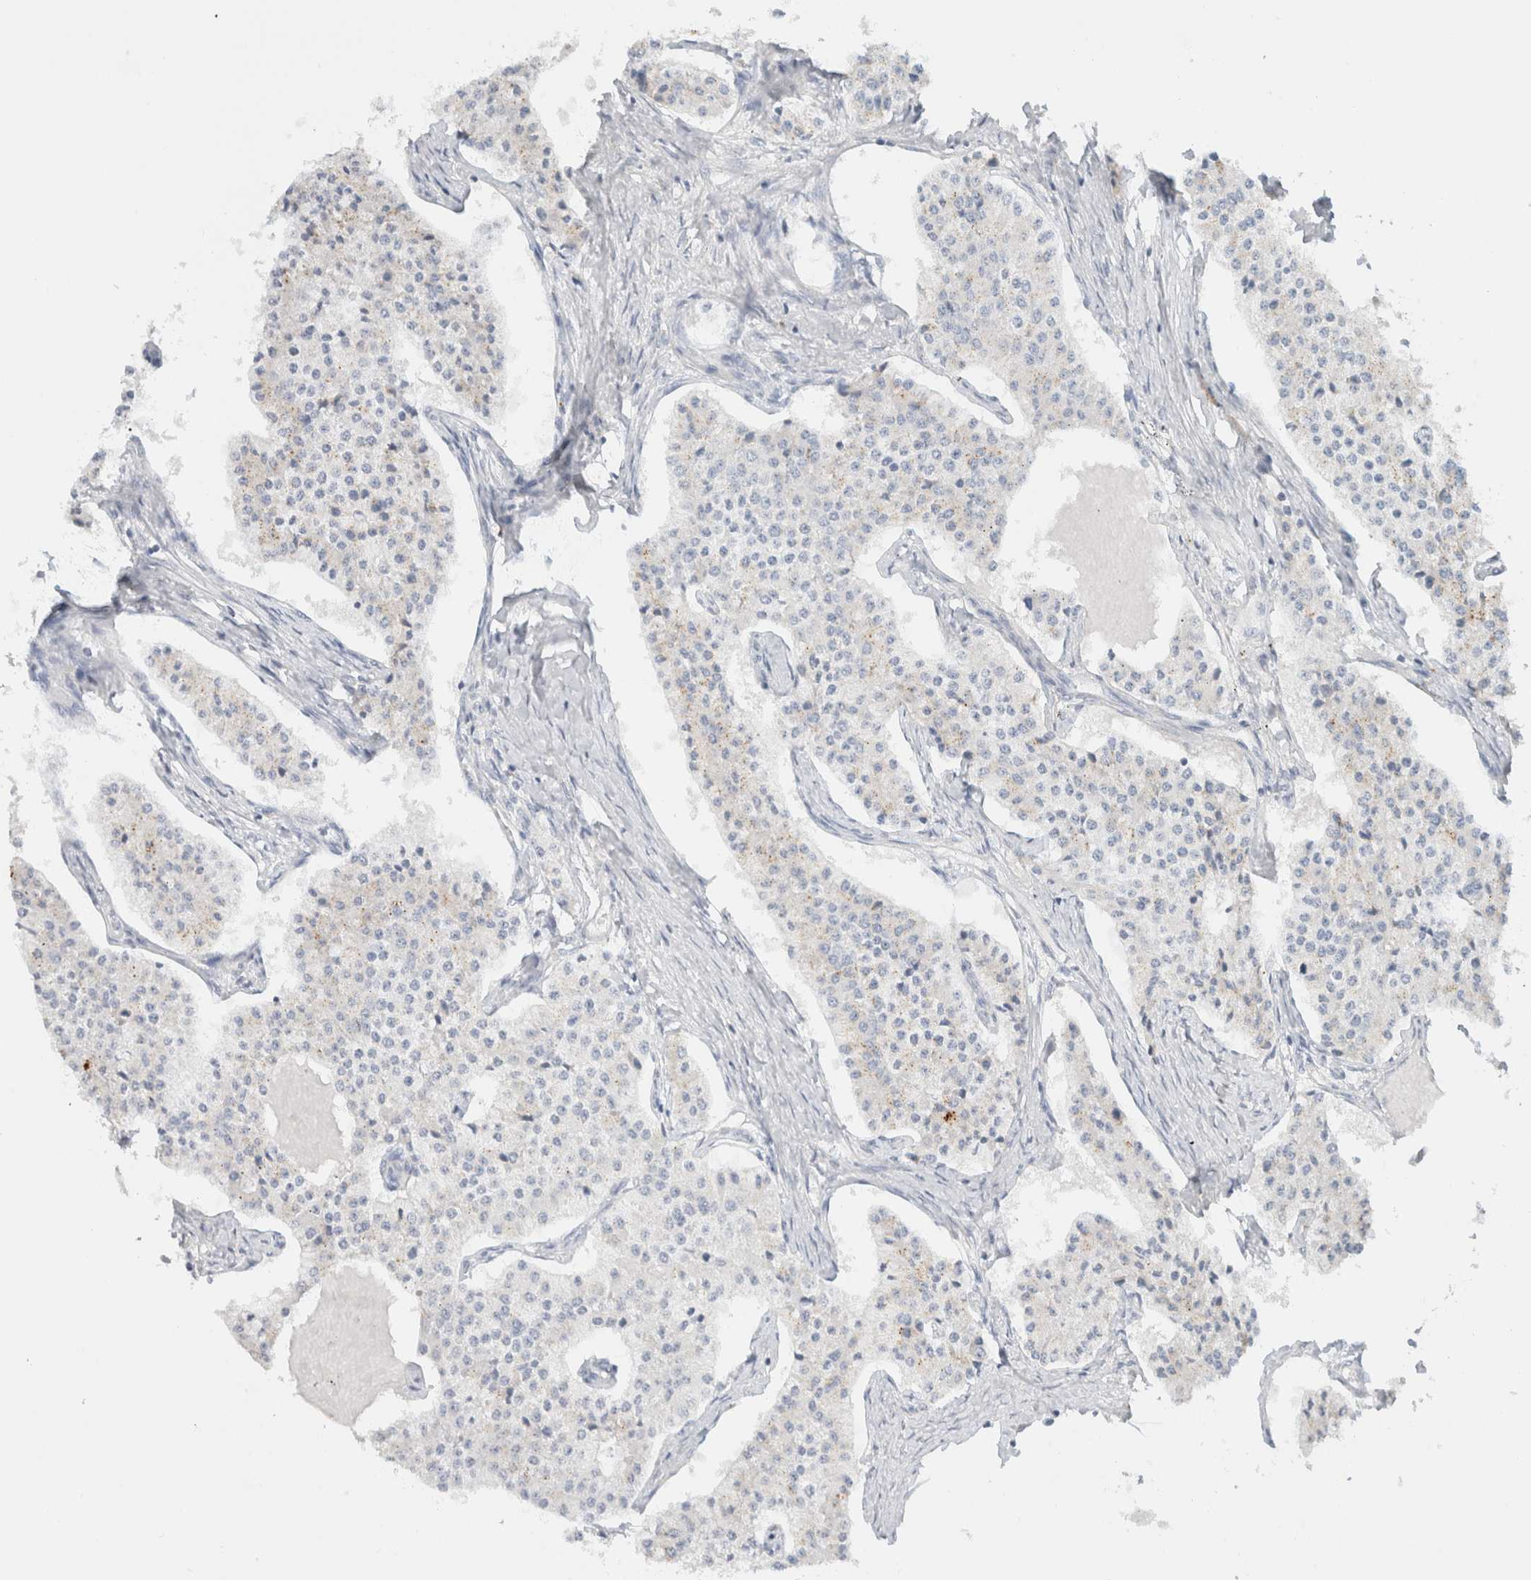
{"staining": {"intensity": "weak", "quantity": "<25%", "location": "cytoplasmic/membranous"}, "tissue": "carcinoid", "cell_type": "Tumor cells", "image_type": "cancer", "snomed": [{"axis": "morphology", "description": "Carcinoid, malignant, NOS"}, {"axis": "topography", "description": "Colon"}], "caption": "A photomicrograph of human carcinoid is negative for staining in tumor cells.", "gene": "CPQ", "patient": {"sex": "female", "age": 52}}